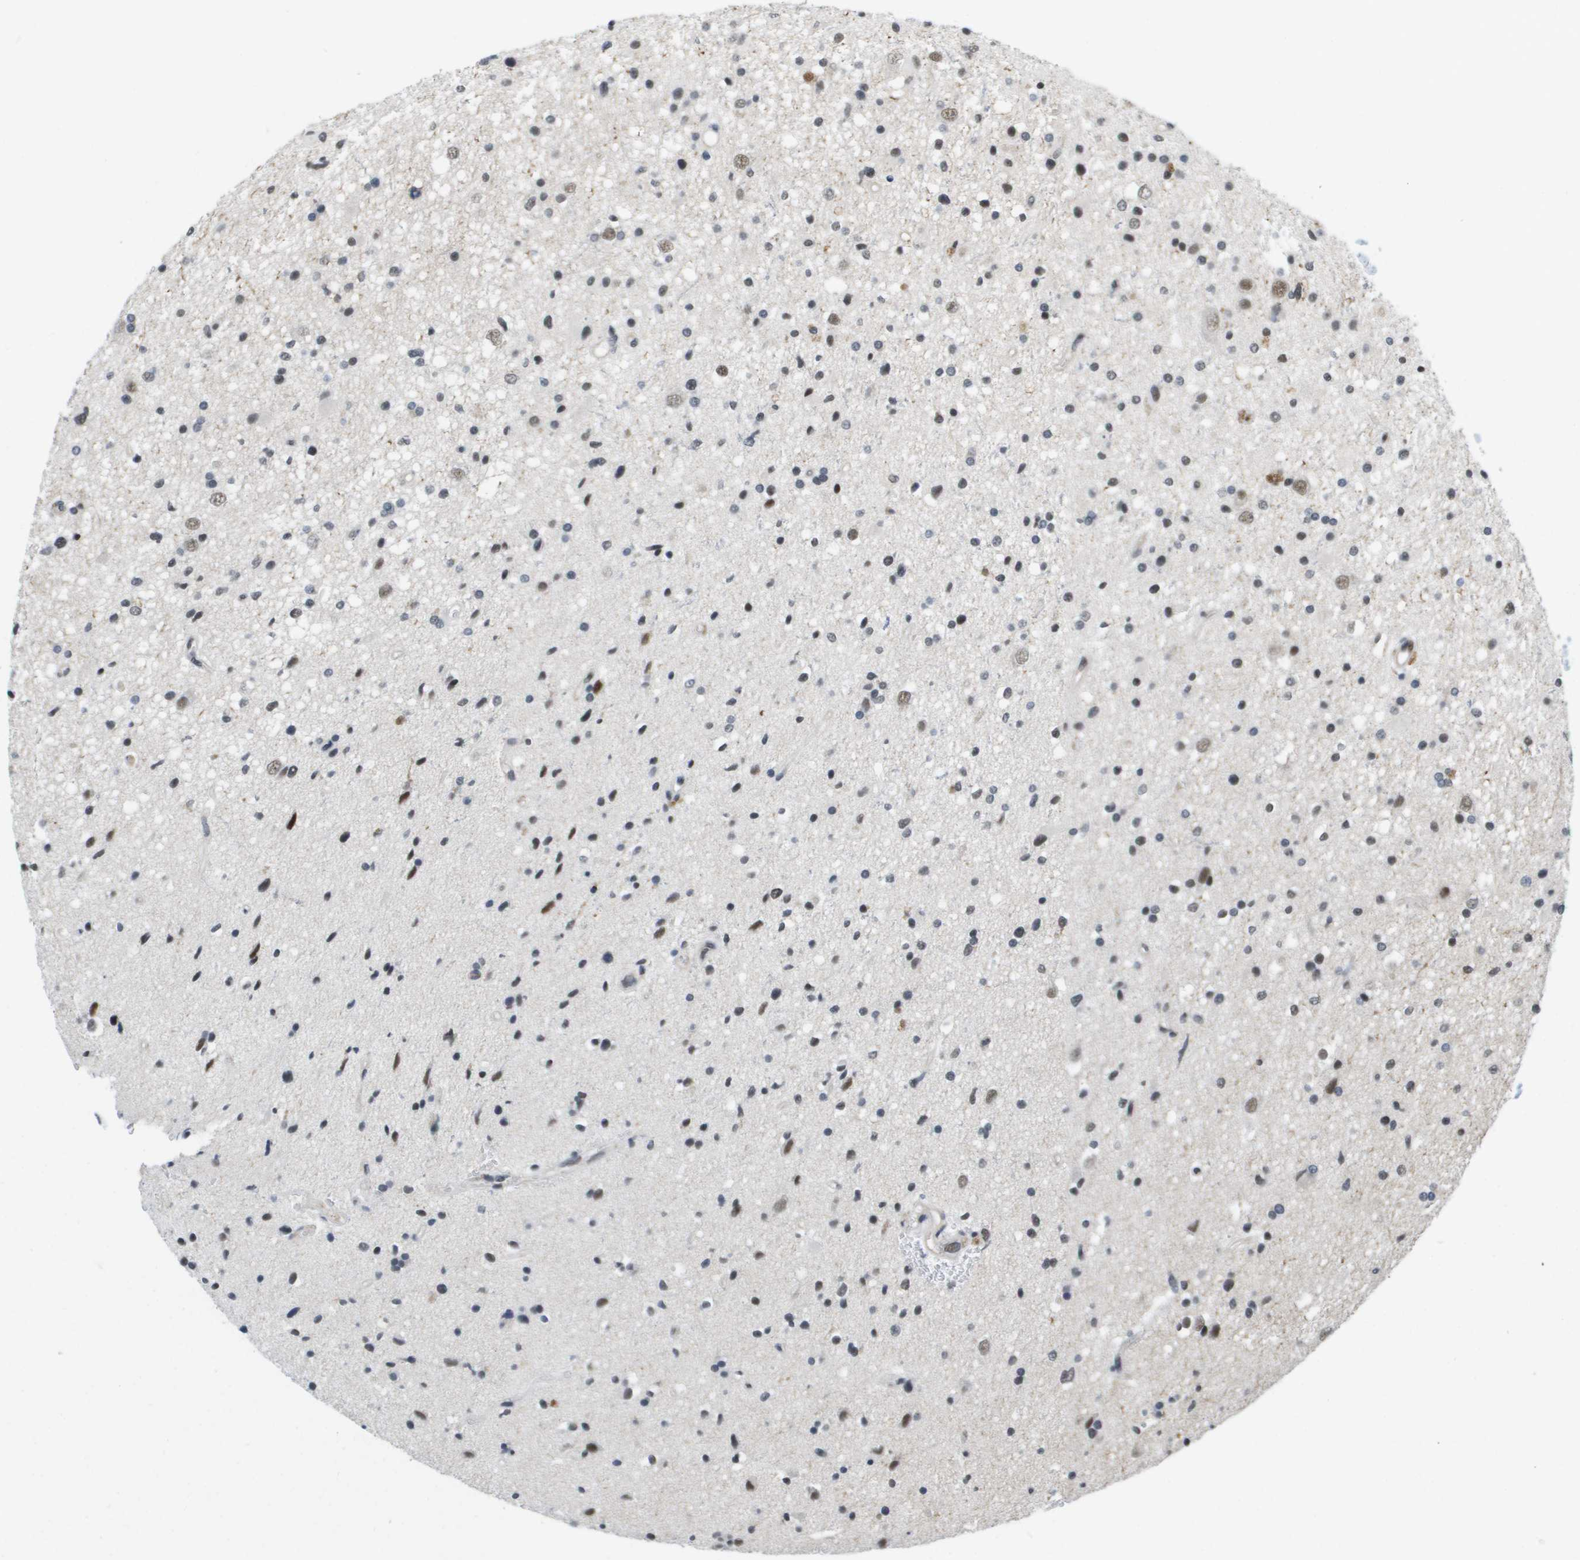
{"staining": {"intensity": "weak", "quantity": "25%-75%", "location": "nuclear"}, "tissue": "glioma", "cell_type": "Tumor cells", "image_type": "cancer", "snomed": [{"axis": "morphology", "description": "Glioma, malignant, High grade"}, {"axis": "topography", "description": "Brain"}], "caption": "Tumor cells exhibit weak nuclear expression in about 25%-75% of cells in malignant glioma (high-grade). The staining is performed using DAB brown chromogen to label protein expression. The nuclei are counter-stained blue using hematoxylin.", "gene": "ISY1", "patient": {"sex": "male", "age": 33}}